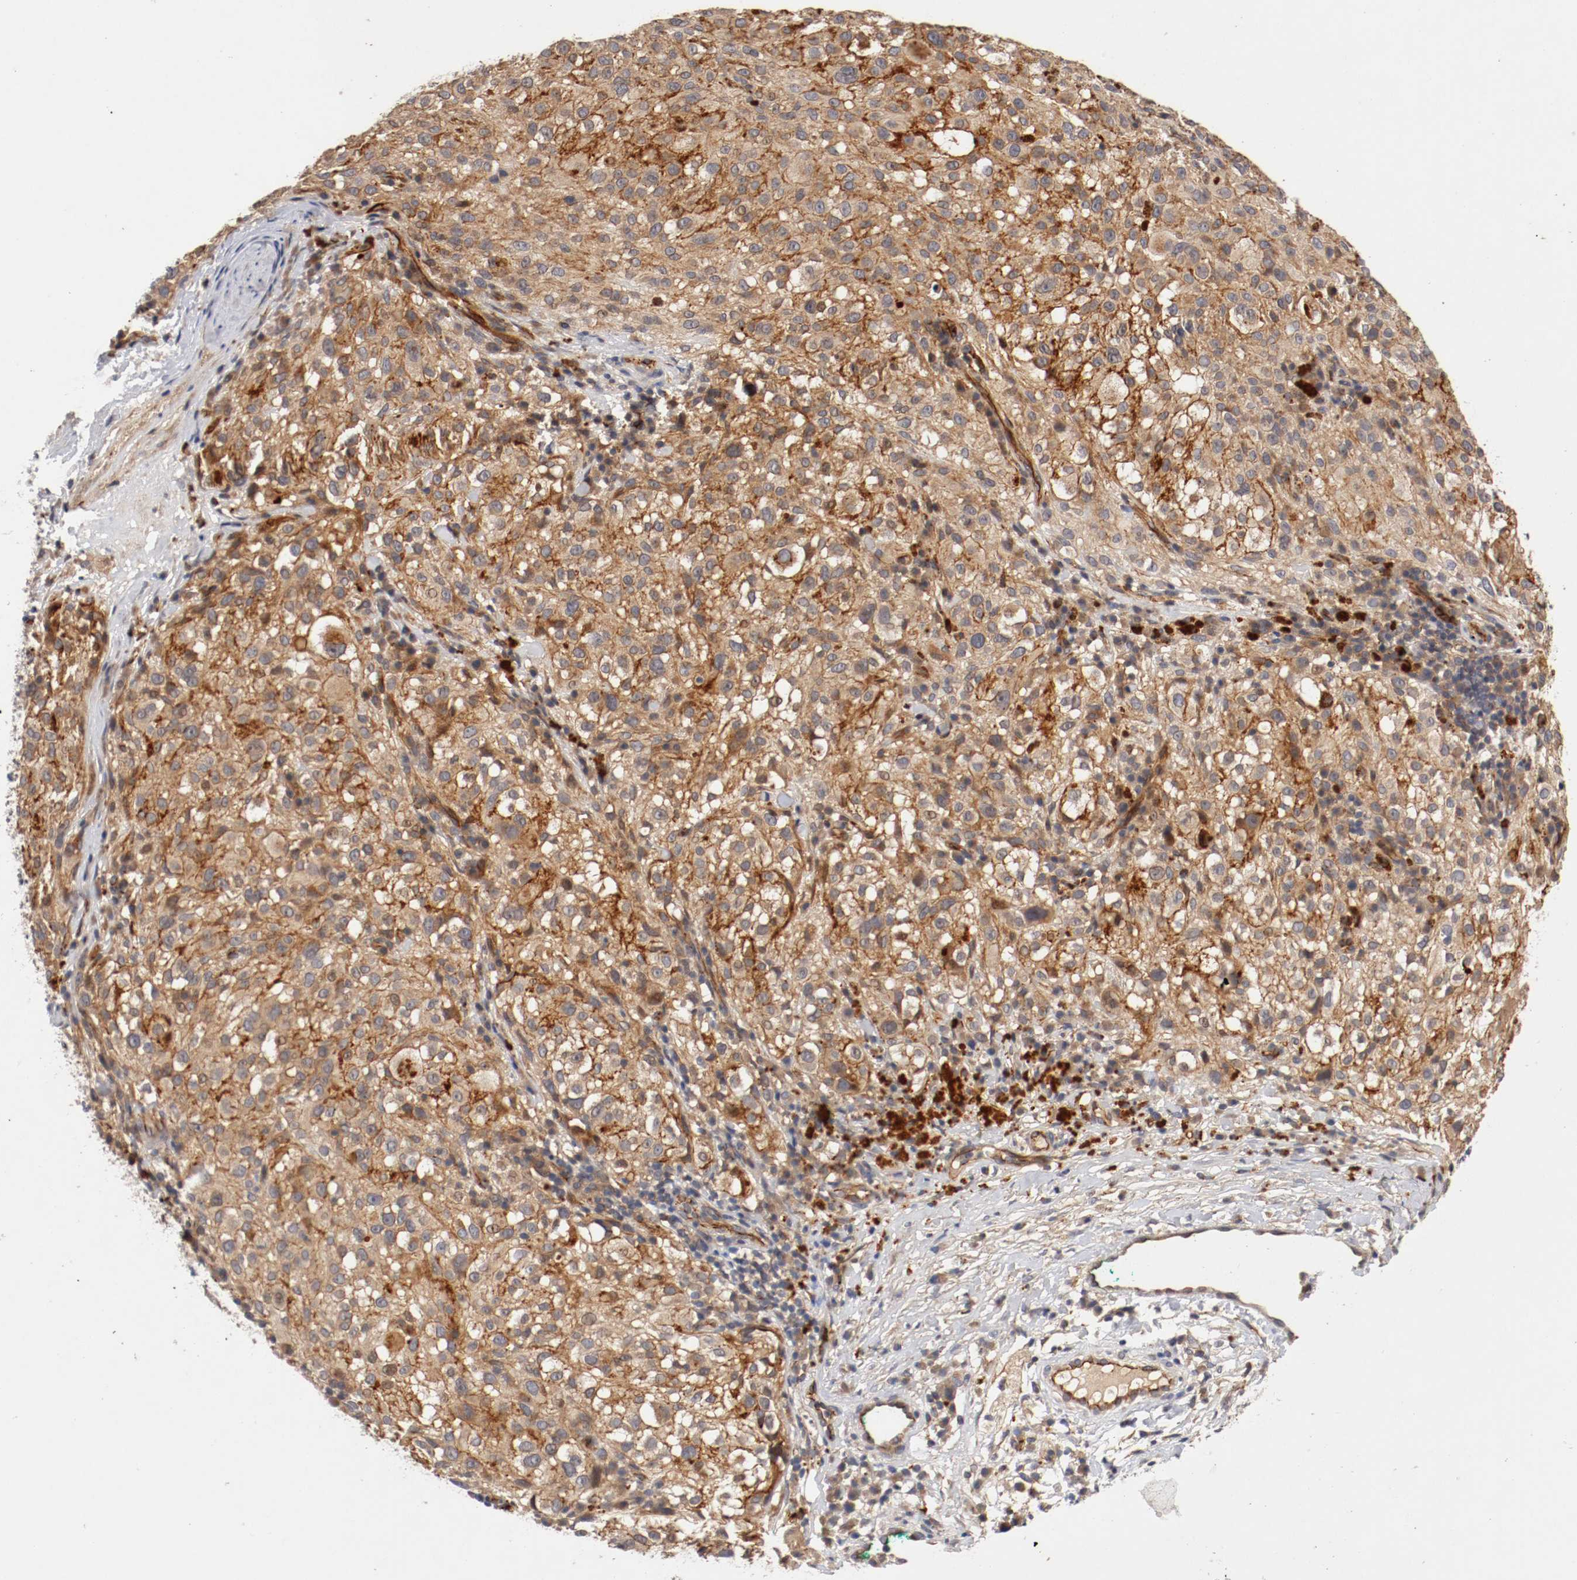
{"staining": {"intensity": "moderate", "quantity": ">75%", "location": "cytoplasmic/membranous"}, "tissue": "melanoma", "cell_type": "Tumor cells", "image_type": "cancer", "snomed": [{"axis": "morphology", "description": "Necrosis, NOS"}, {"axis": "morphology", "description": "Malignant melanoma, NOS"}, {"axis": "topography", "description": "Skin"}], "caption": "IHC of melanoma exhibits medium levels of moderate cytoplasmic/membranous staining in approximately >75% of tumor cells.", "gene": "TYK2", "patient": {"sex": "female", "age": 87}}